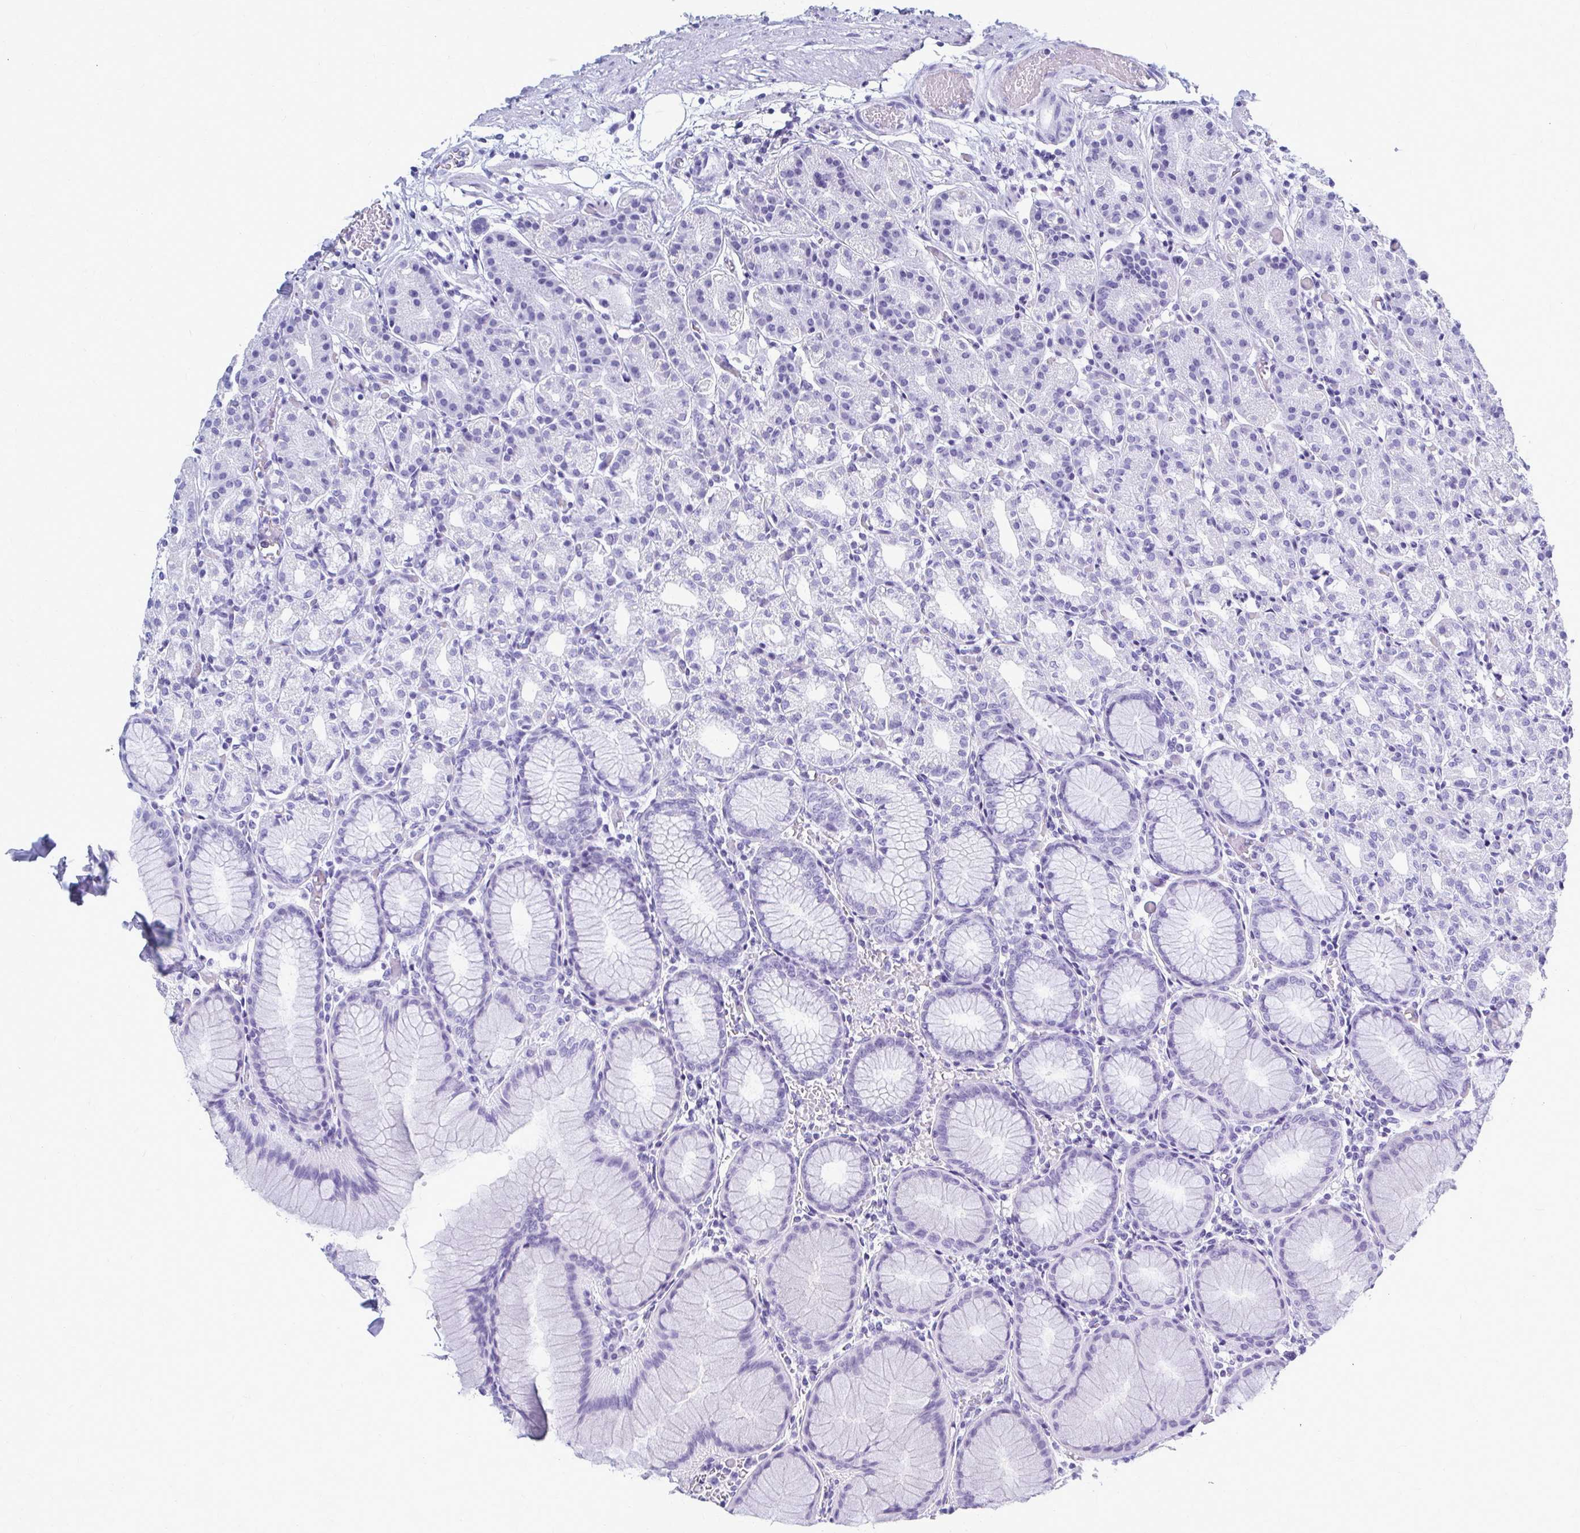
{"staining": {"intensity": "negative", "quantity": "none", "location": "none"}, "tissue": "stomach", "cell_type": "Glandular cells", "image_type": "normal", "snomed": [{"axis": "morphology", "description": "Normal tissue, NOS"}, {"axis": "topography", "description": "Stomach"}], "caption": "A high-resolution image shows immunohistochemistry (IHC) staining of normal stomach, which displays no significant expression in glandular cells.", "gene": "CELF5", "patient": {"sex": "female", "age": 57}}